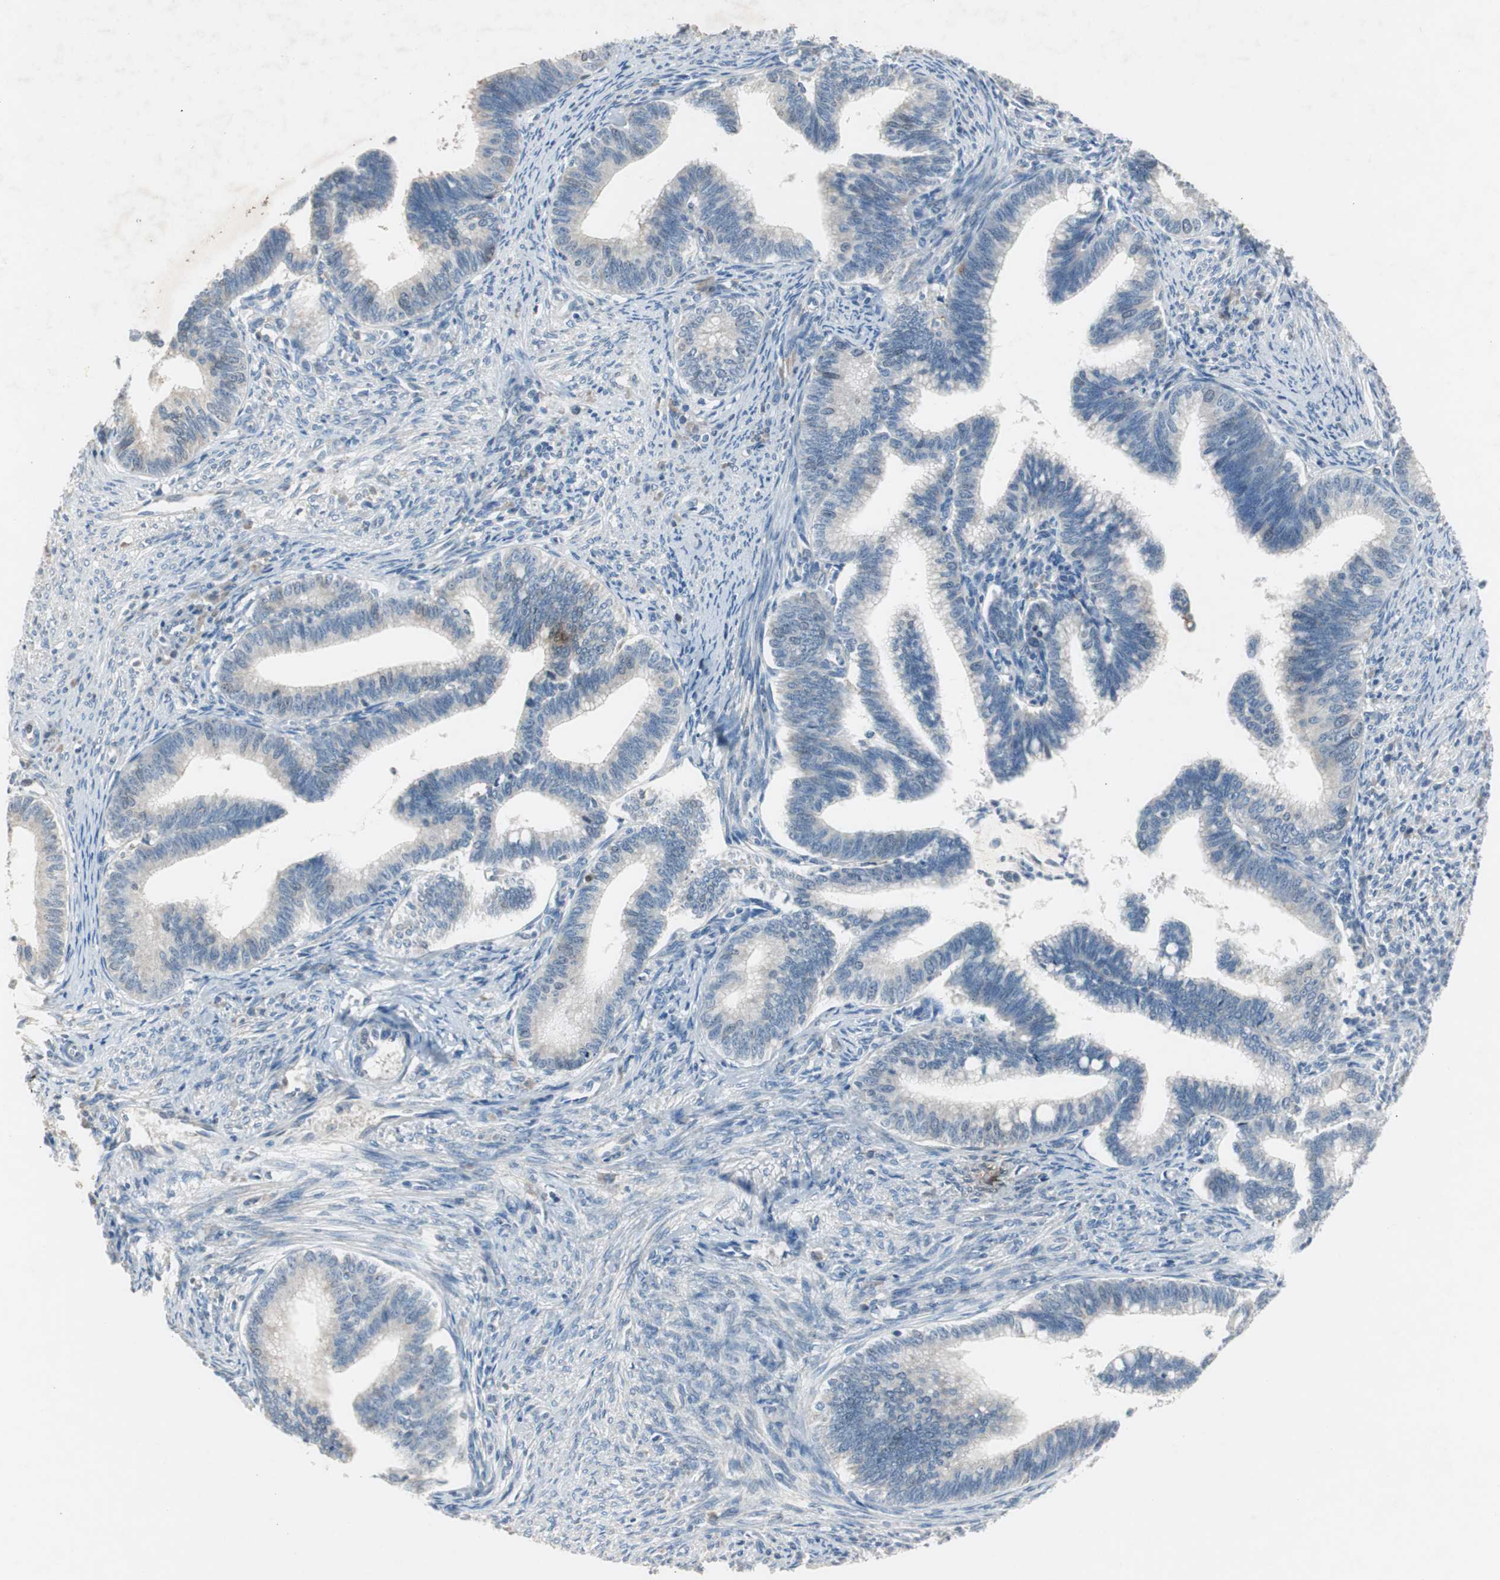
{"staining": {"intensity": "moderate", "quantity": "<25%", "location": "cytoplasmic/membranous"}, "tissue": "cervical cancer", "cell_type": "Tumor cells", "image_type": "cancer", "snomed": [{"axis": "morphology", "description": "Adenocarcinoma, NOS"}, {"axis": "topography", "description": "Cervix"}], "caption": "An image of human cervical cancer stained for a protein displays moderate cytoplasmic/membranous brown staining in tumor cells.", "gene": "TK1", "patient": {"sex": "female", "age": 36}}